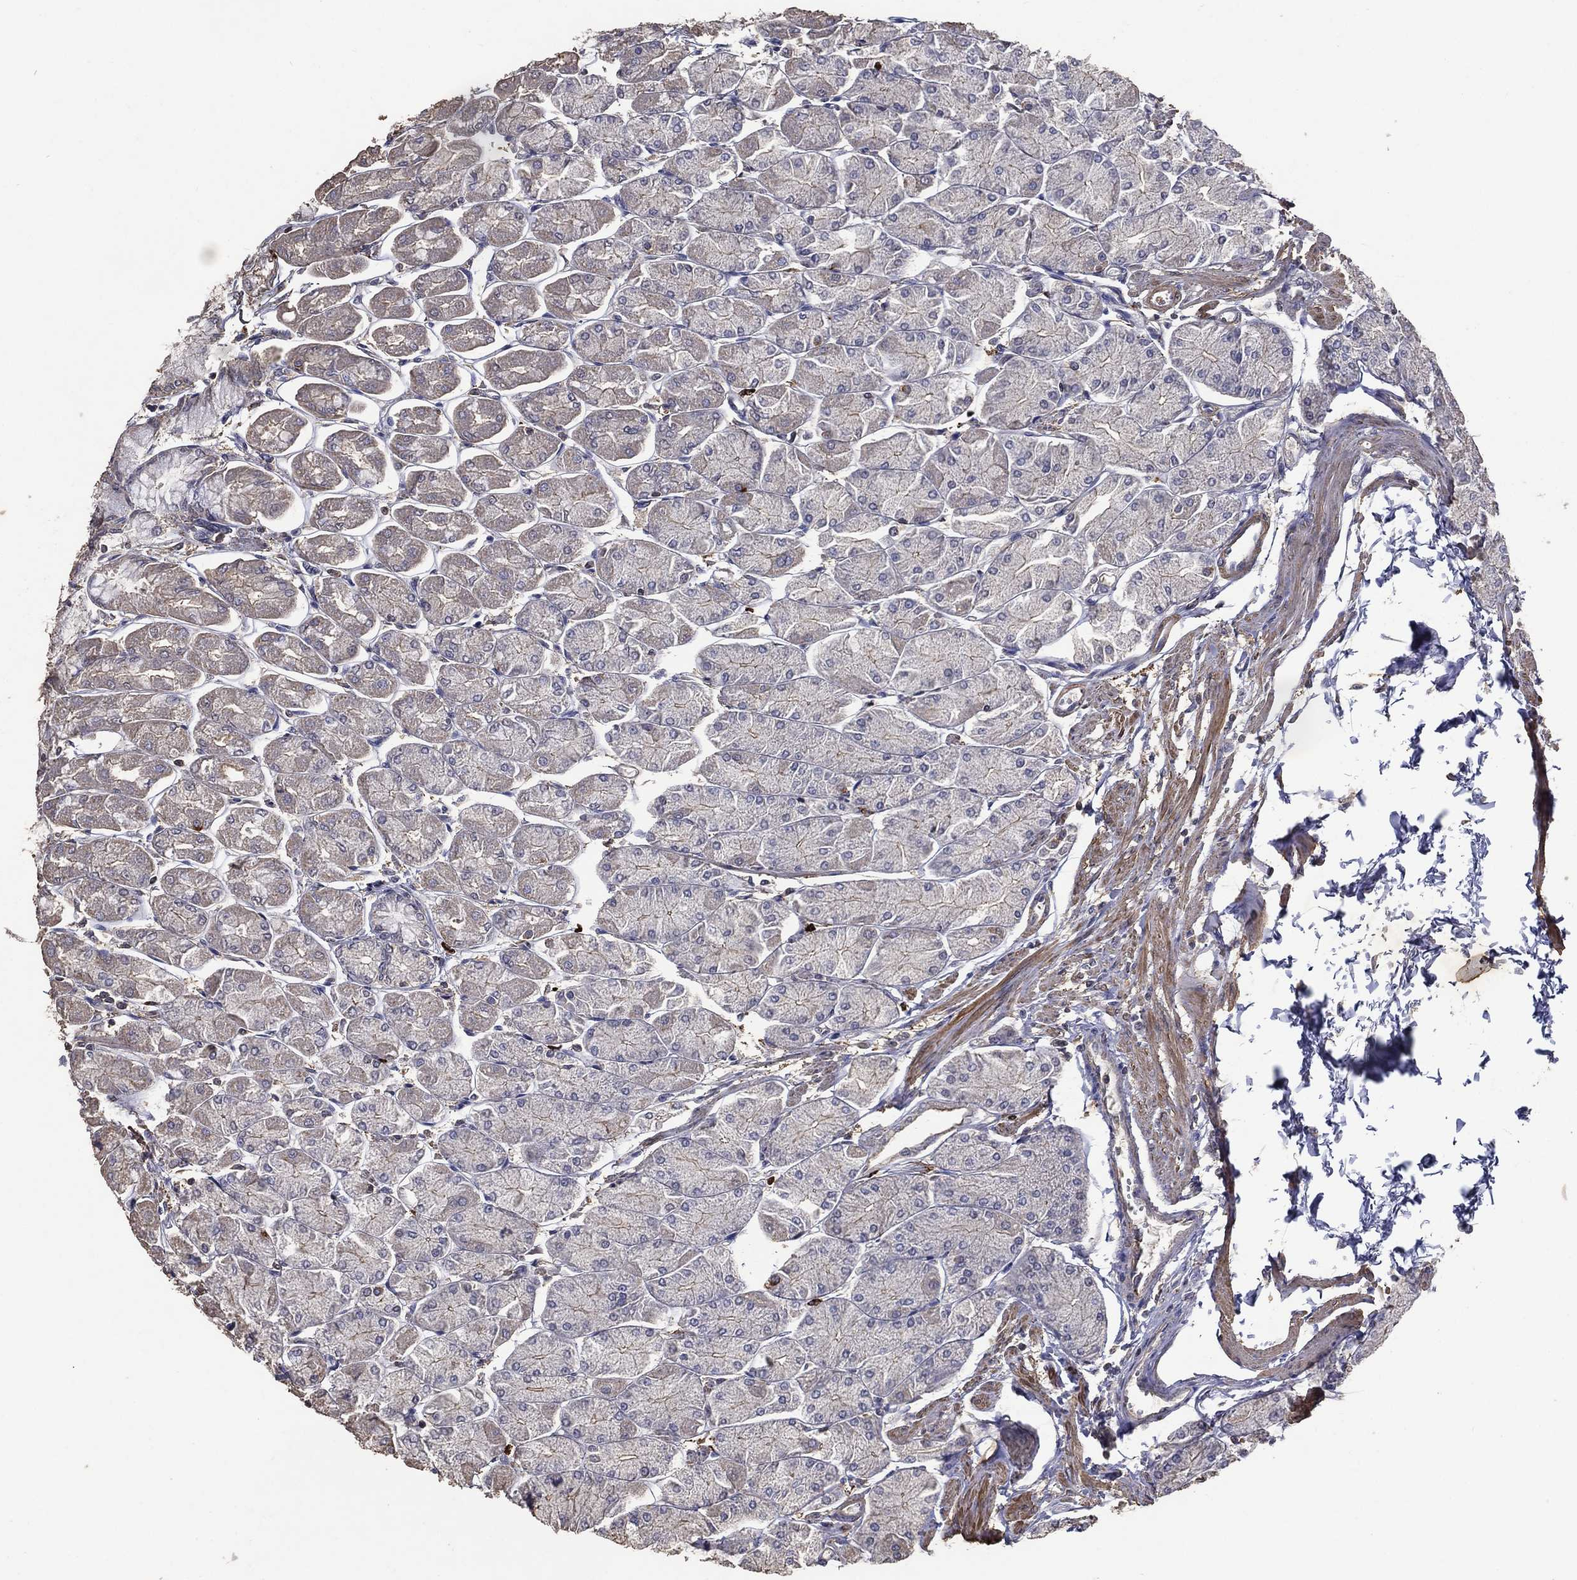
{"staining": {"intensity": "weak", "quantity": ">75%", "location": "cytoplasmic/membranous"}, "tissue": "stomach", "cell_type": "Glandular cells", "image_type": "normal", "snomed": [{"axis": "morphology", "description": "Normal tissue, NOS"}, {"axis": "topography", "description": "Stomach, upper"}], "caption": "Stomach stained with DAB (3,3'-diaminobenzidine) immunohistochemistry (IHC) displays low levels of weak cytoplasmic/membranous expression in approximately >75% of glandular cells.", "gene": "GPR183", "patient": {"sex": "male", "age": 60}}